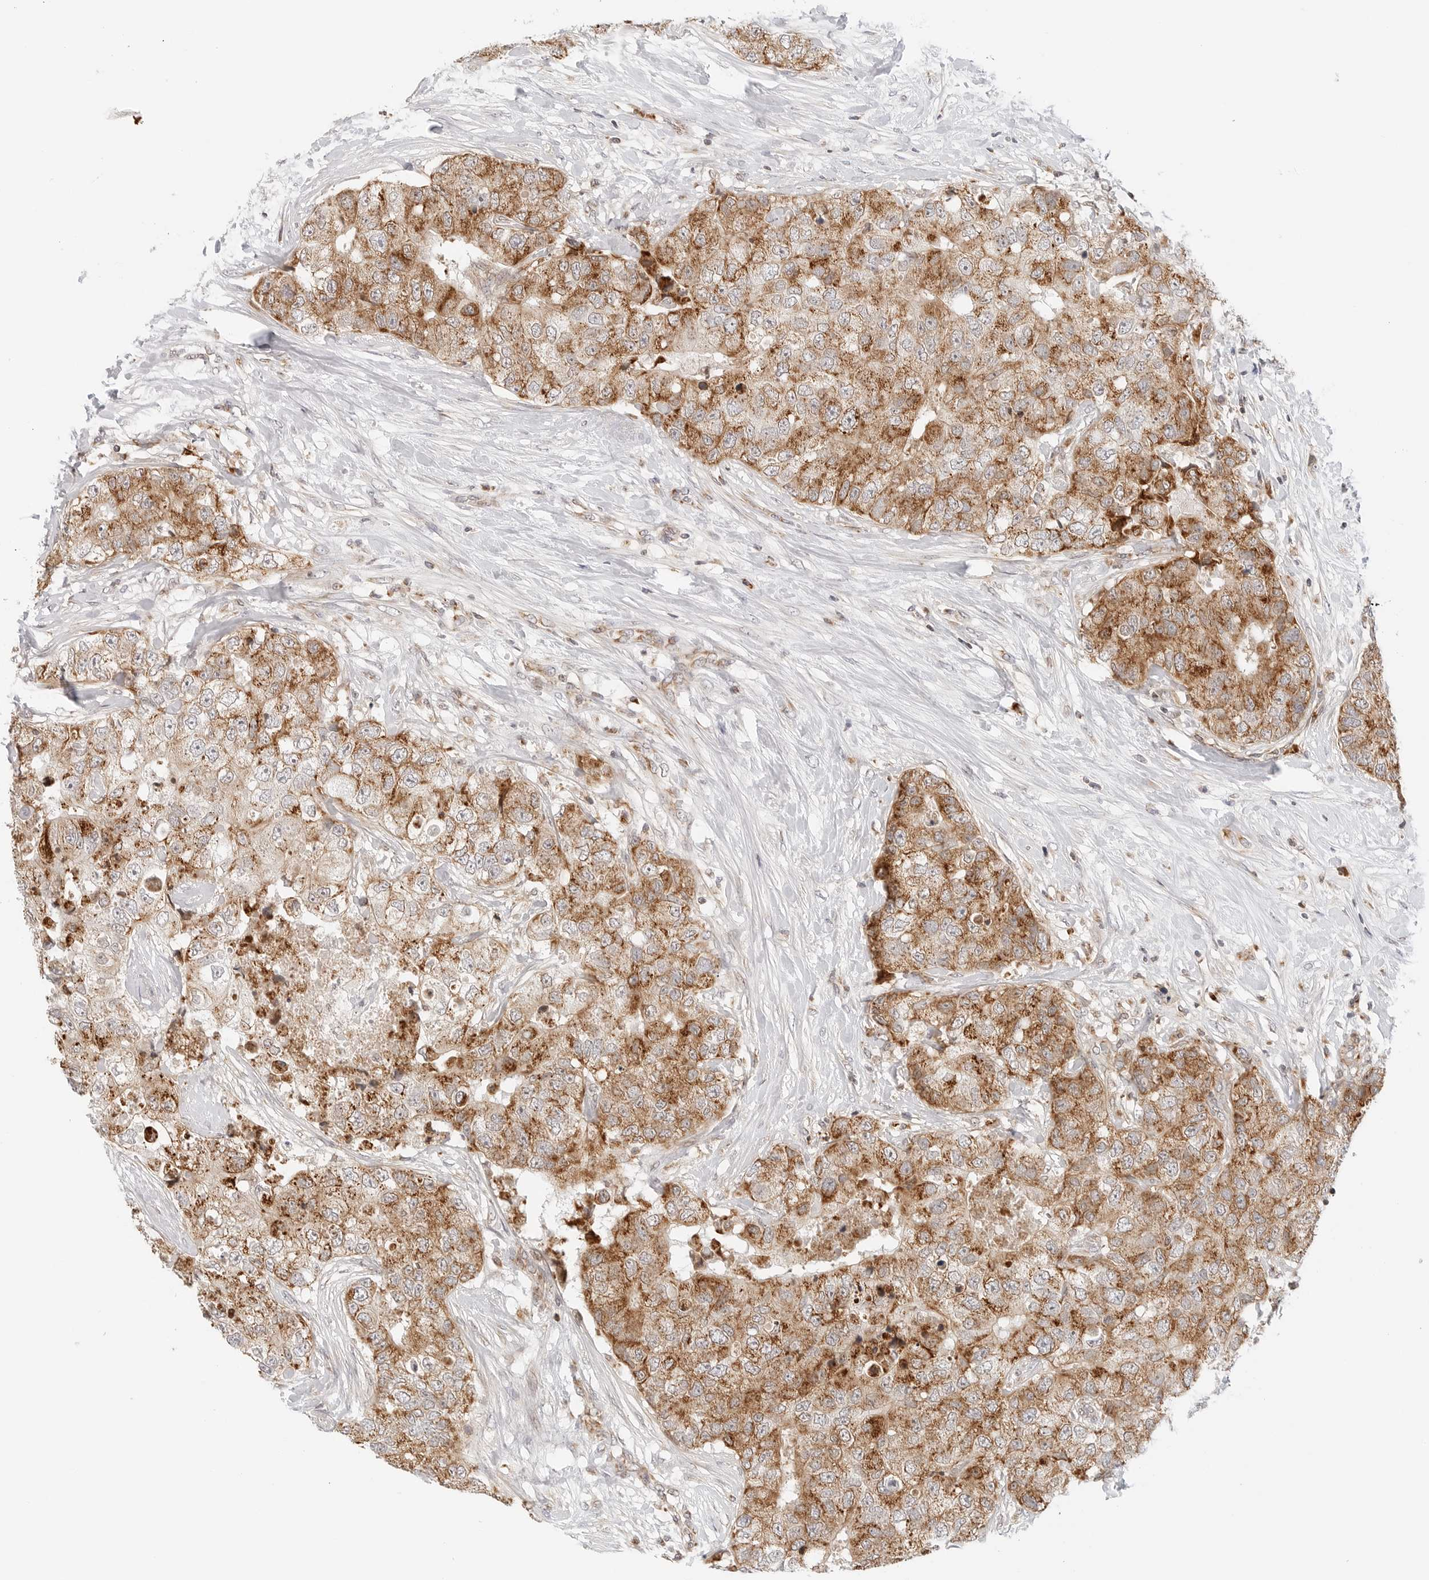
{"staining": {"intensity": "moderate", "quantity": ">75%", "location": "cytoplasmic/membranous"}, "tissue": "breast cancer", "cell_type": "Tumor cells", "image_type": "cancer", "snomed": [{"axis": "morphology", "description": "Duct carcinoma"}, {"axis": "topography", "description": "Breast"}], "caption": "Breast cancer (invasive ductal carcinoma) tissue demonstrates moderate cytoplasmic/membranous positivity in approximately >75% of tumor cells, visualized by immunohistochemistry.", "gene": "DYRK4", "patient": {"sex": "female", "age": 62}}